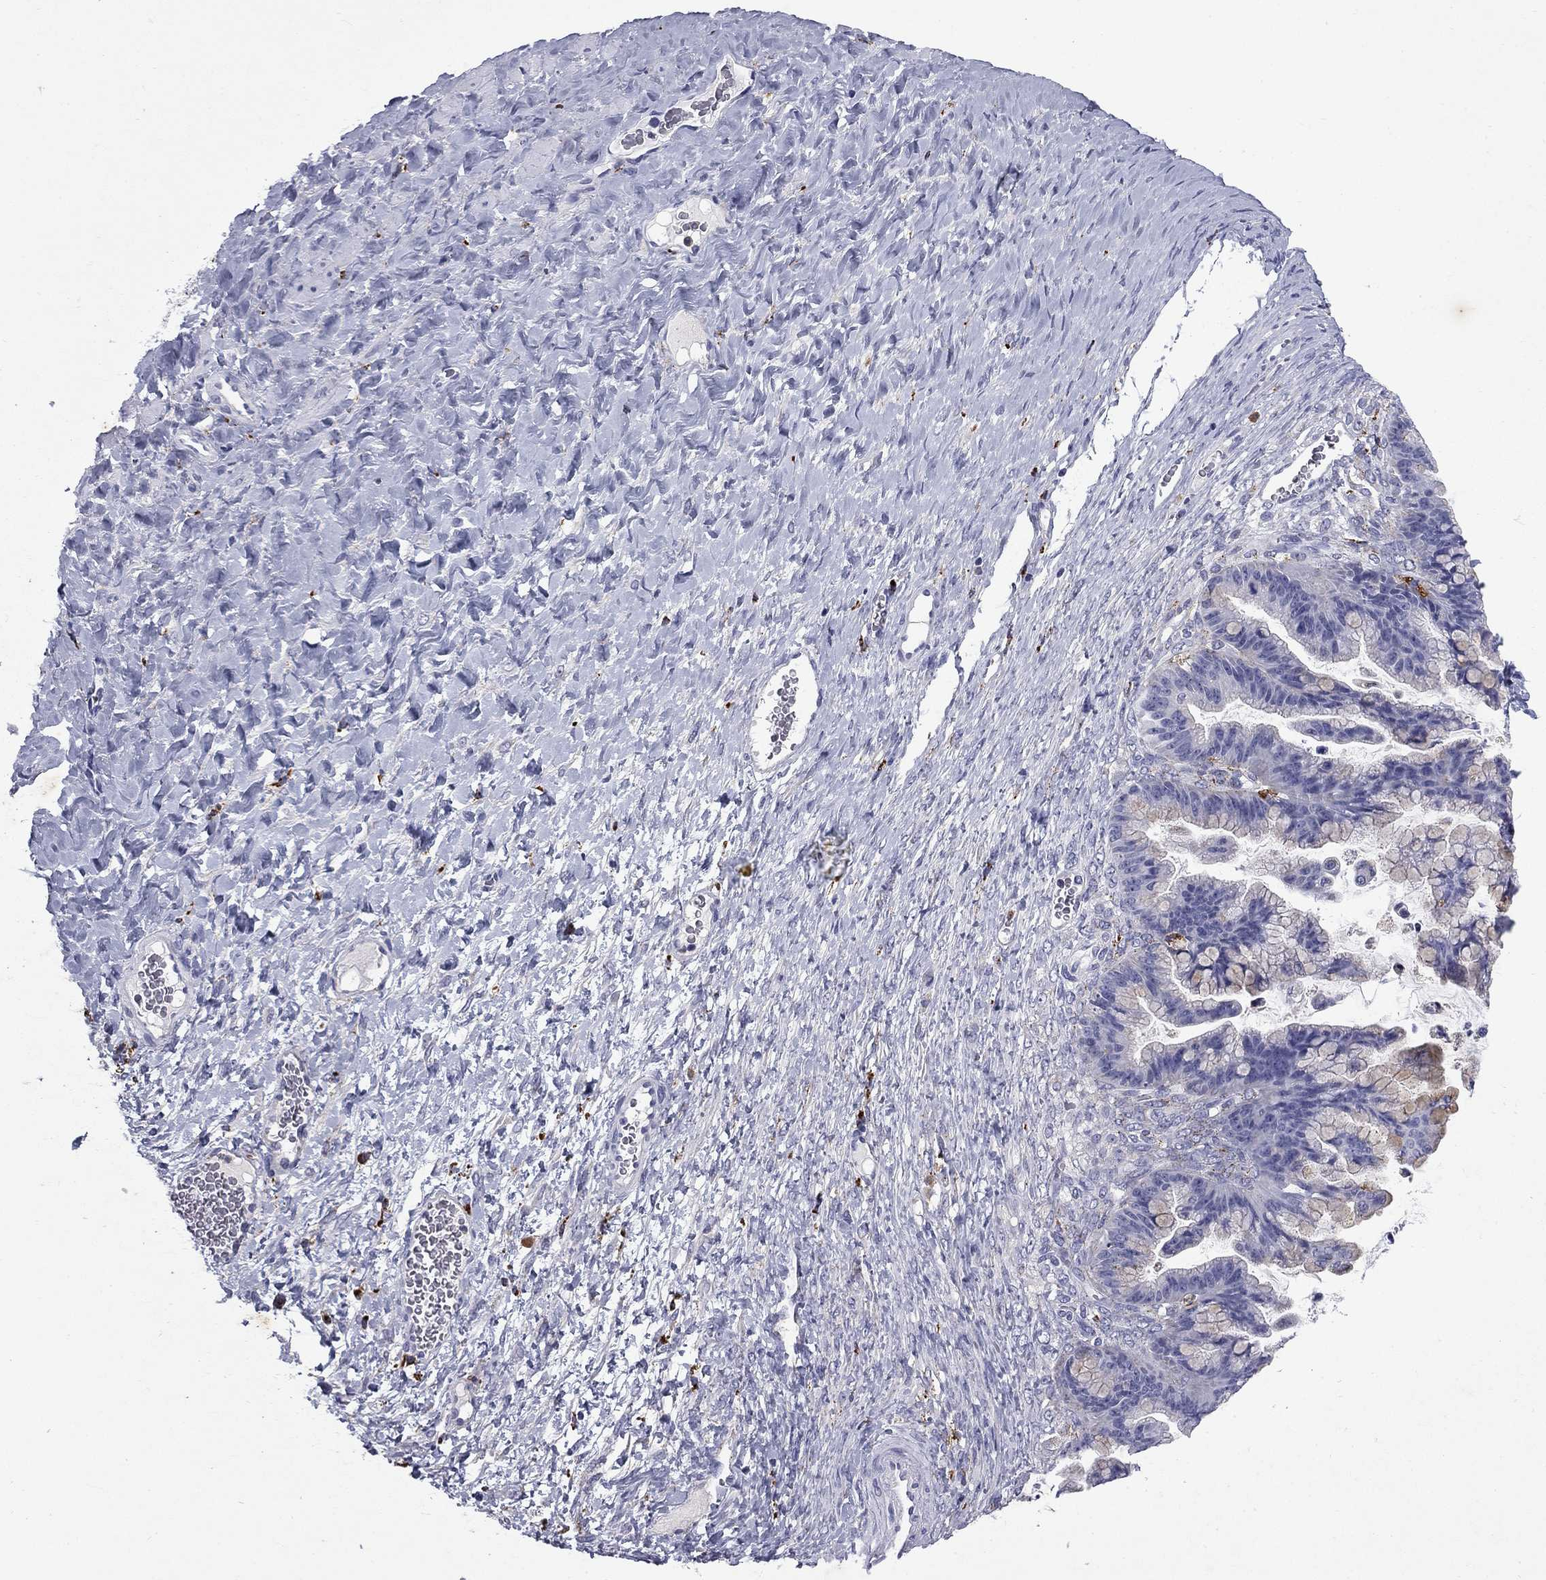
{"staining": {"intensity": "weak", "quantity": "<25%", "location": "cytoplasmic/membranous"}, "tissue": "ovarian cancer", "cell_type": "Tumor cells", "image_type": "cancer", "snomed": [{"axis": "morphology", "description": "Cystadenocarcinoma, mucinous, NOS"}, {"axis": "topography", "description": "Ovary"}], "caption": "Histopathology image shows no significant protein expression in tumor cells of ovarian cancer (mucinous cystadenocarcinoma).", "gene": "MADCAM1", "patient": {"sex": "female", "age": 67}}